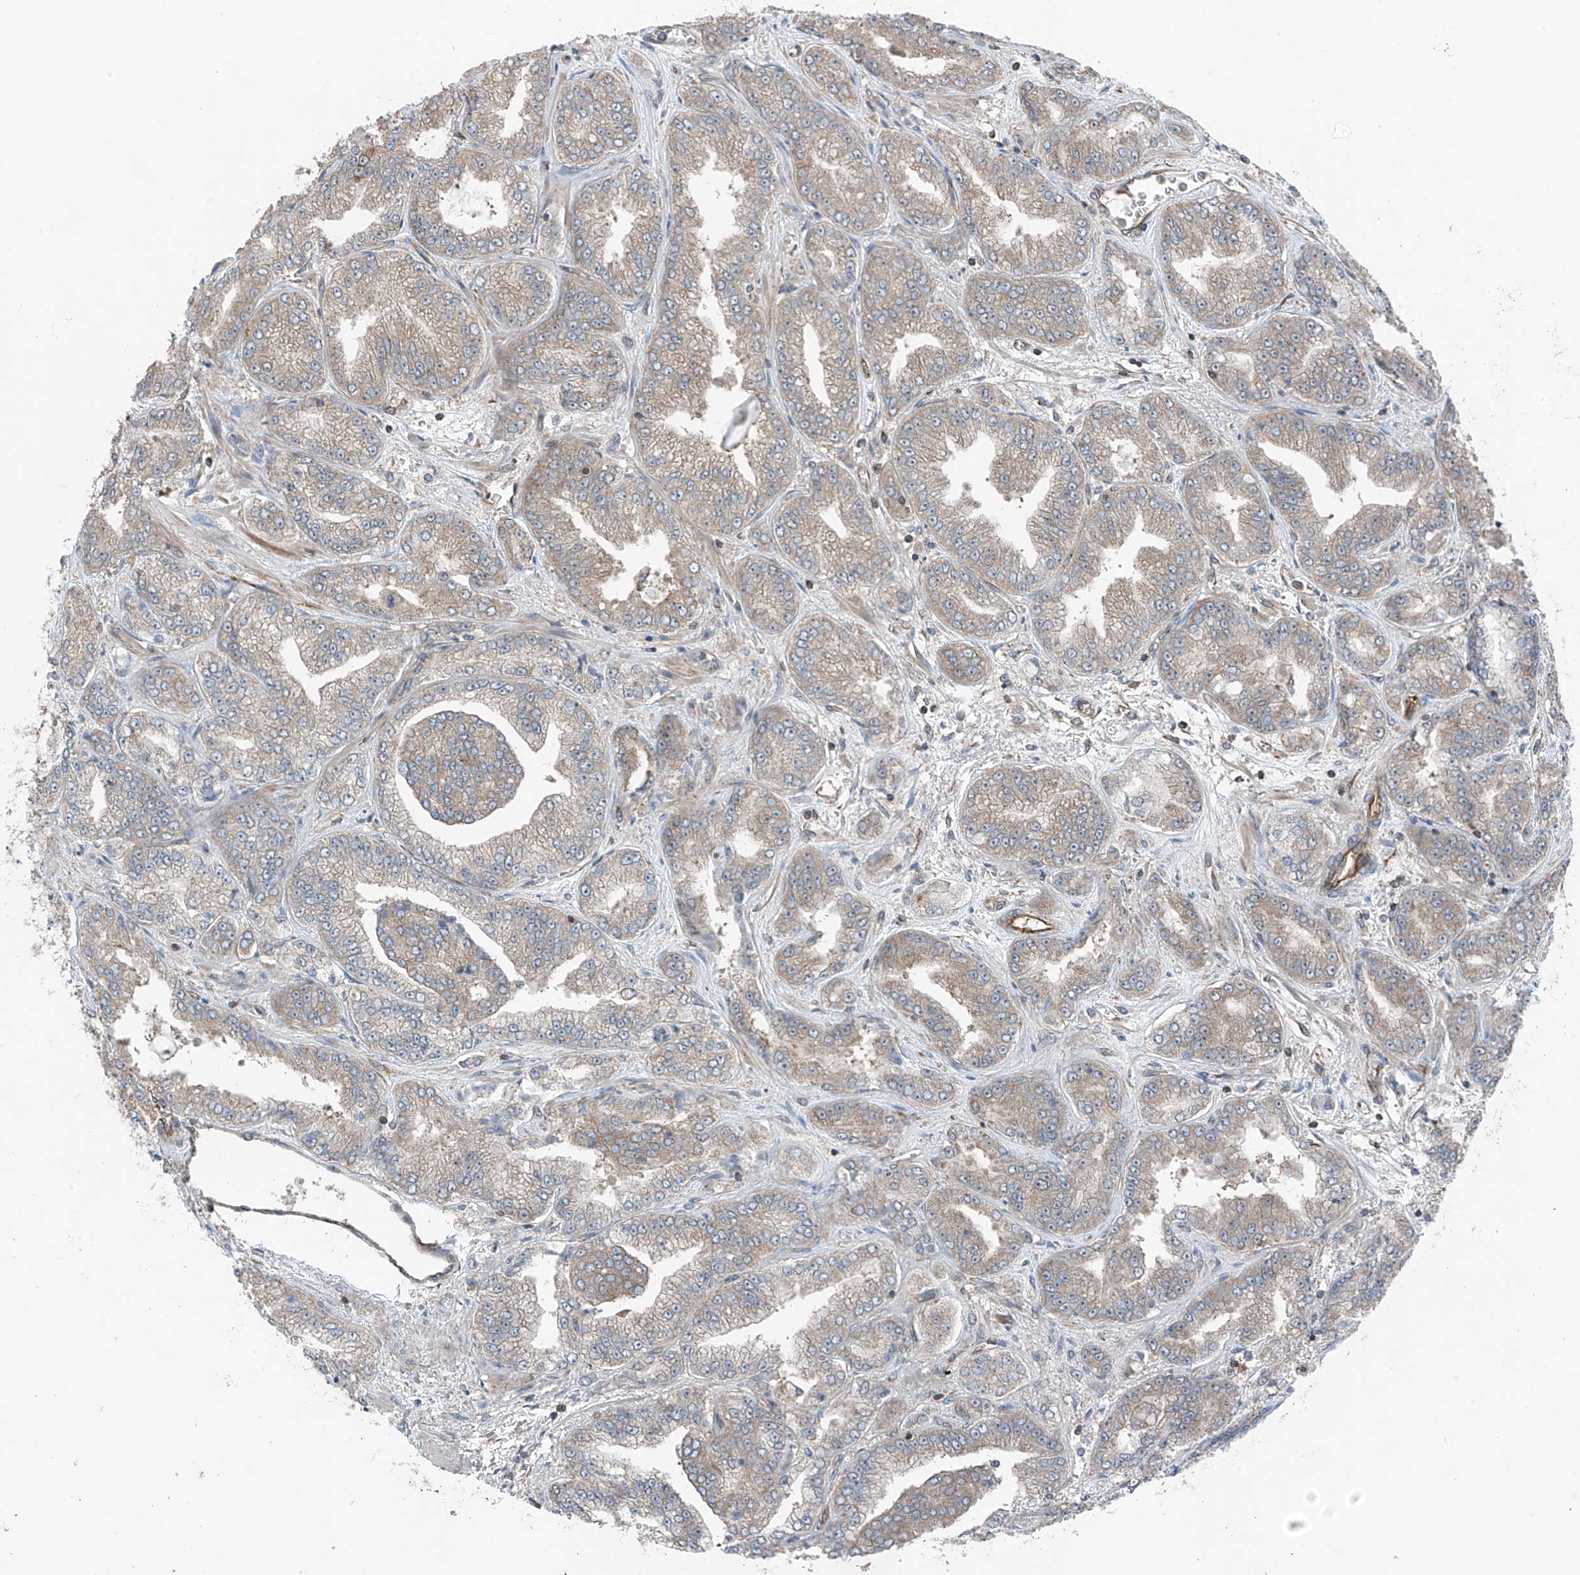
{"staining": {"intensity": "weak", "quantity": "25%-75%", "location": "cytoplasmic/membranous"}, "tissue": "prostate cancer", "cell_type": "Tumor cells", "image_type": "cancer", "snomed": [{"axis": "morphology", "description": "Adenocarcinoma, High grade"}, {"axis": "topography", "description": "Prostate"}], "caption": "There is low levels of weak cytoplasmic/membranous expression in tumor cells of prostate cancer (high-grade adenocarcinoma), as demonstrated by immunohistochemical staining (brown color).", "gene": "TXNDC9", "patient": {"sex": "male", "age": 71}}